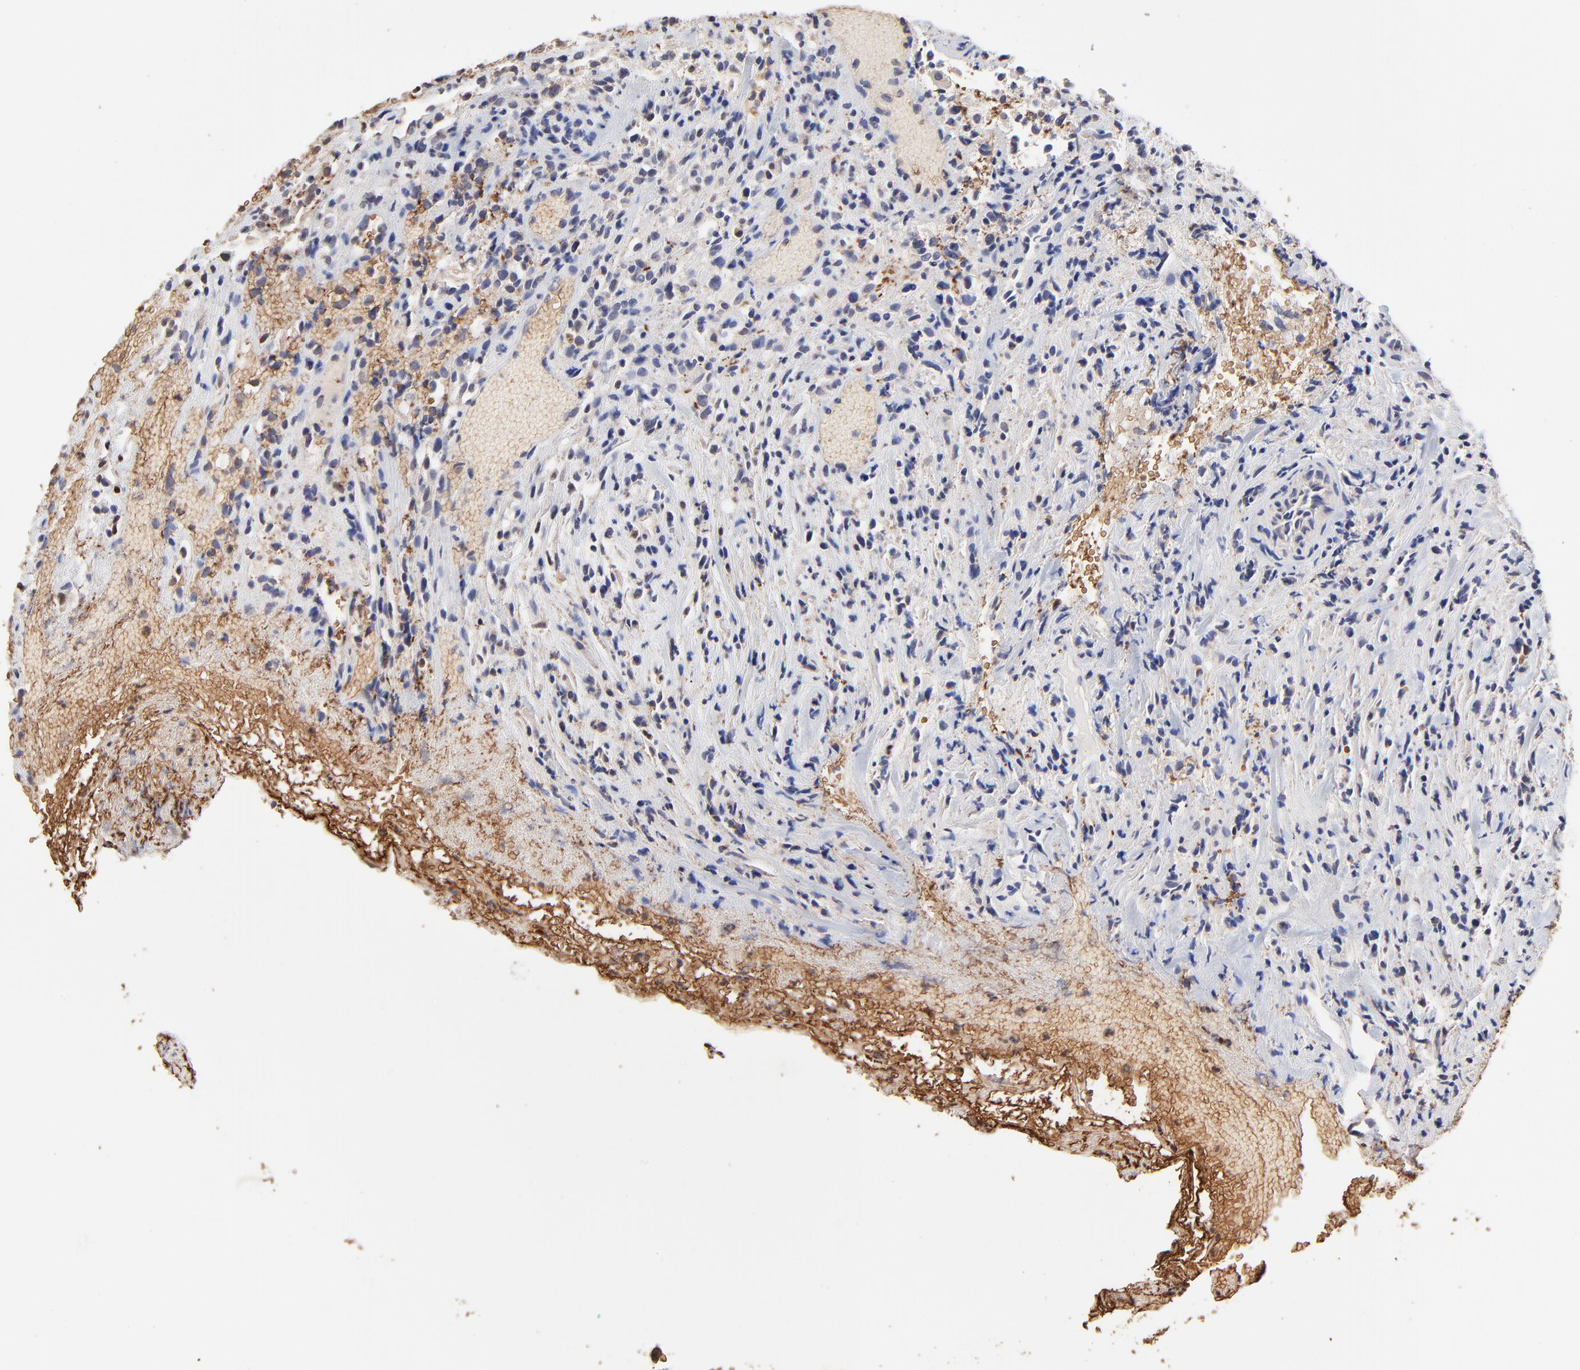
{"staining": {"intensity": "negative", "quantity": "none", "location": "none"}, "tissue": "glioma", "cell_type": "Tumor cells", "image_type": "cancer", "snomed": [{"axis": "morphology", "description": "Glioma, malignant, High grade"}, {"axis": "topography", "description": "Brain"}], "caption": "Tumor cells show no significant protein positivity in malignant glioma (high-grade).", "gene": "CASP1", "patient": {"sex": "male", "age": 66}}